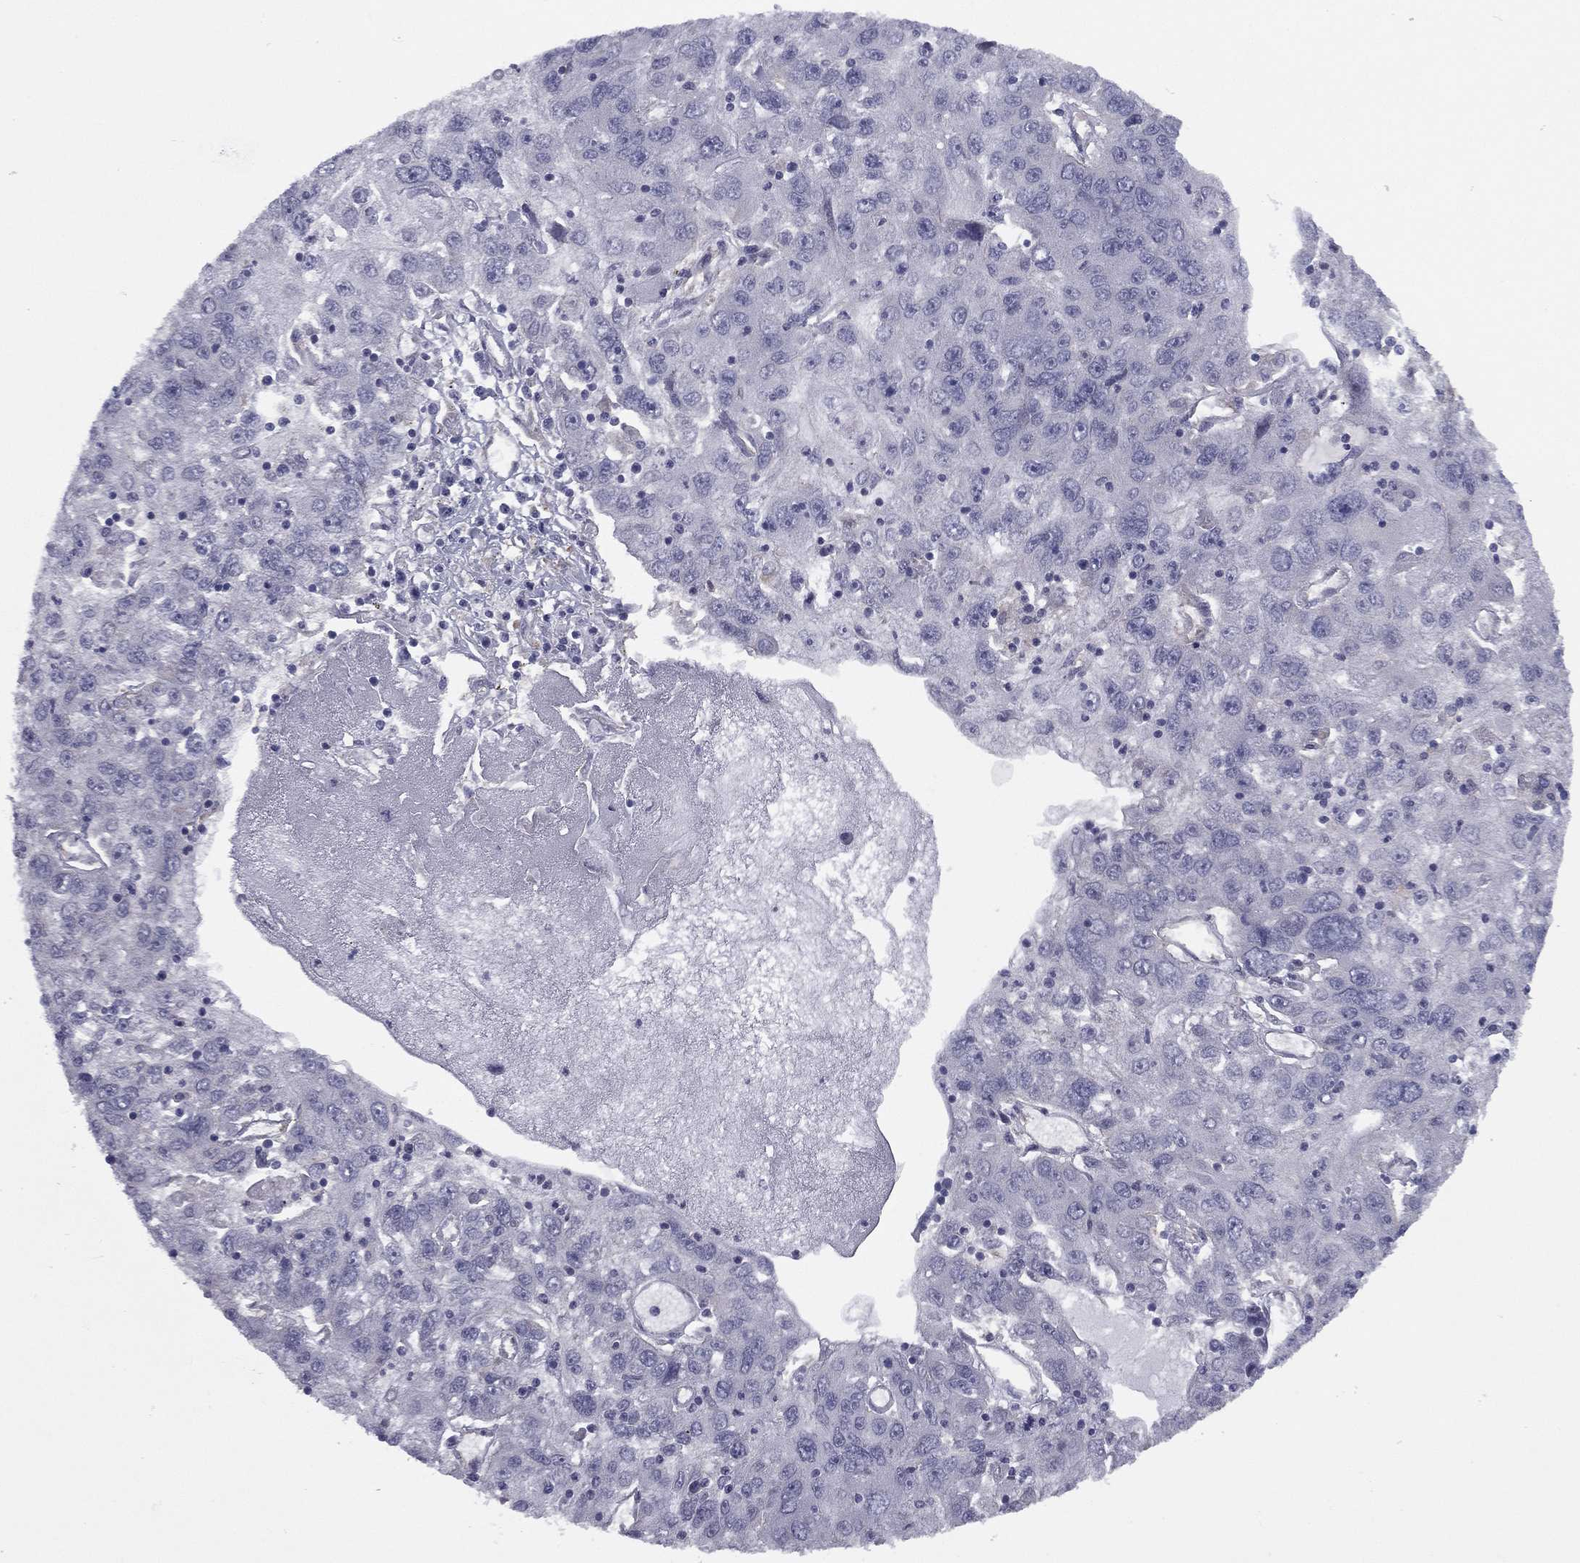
{"staining": {"intensity": "negative", "quantity": "none", "location": "none"}, "tissue": "stomach cancer", "cell_type": "Tumor cells", "image_type": "cancer", "snomed": [{"axis": "morphology", "description": "Adenocarcinoma, NOS"}, {"axis": "topography", "description": "Stomach"}], "caption": "Immunohistochemistry micrograph of neoplastic tissue: human stomach cancer stained with DAB (3,3'-diaminobenzidine) demonstrates no significant protein positivity in tumor cells.", "gene": "ACTRT2", "patient": {"sex": "male", "age": 56}}